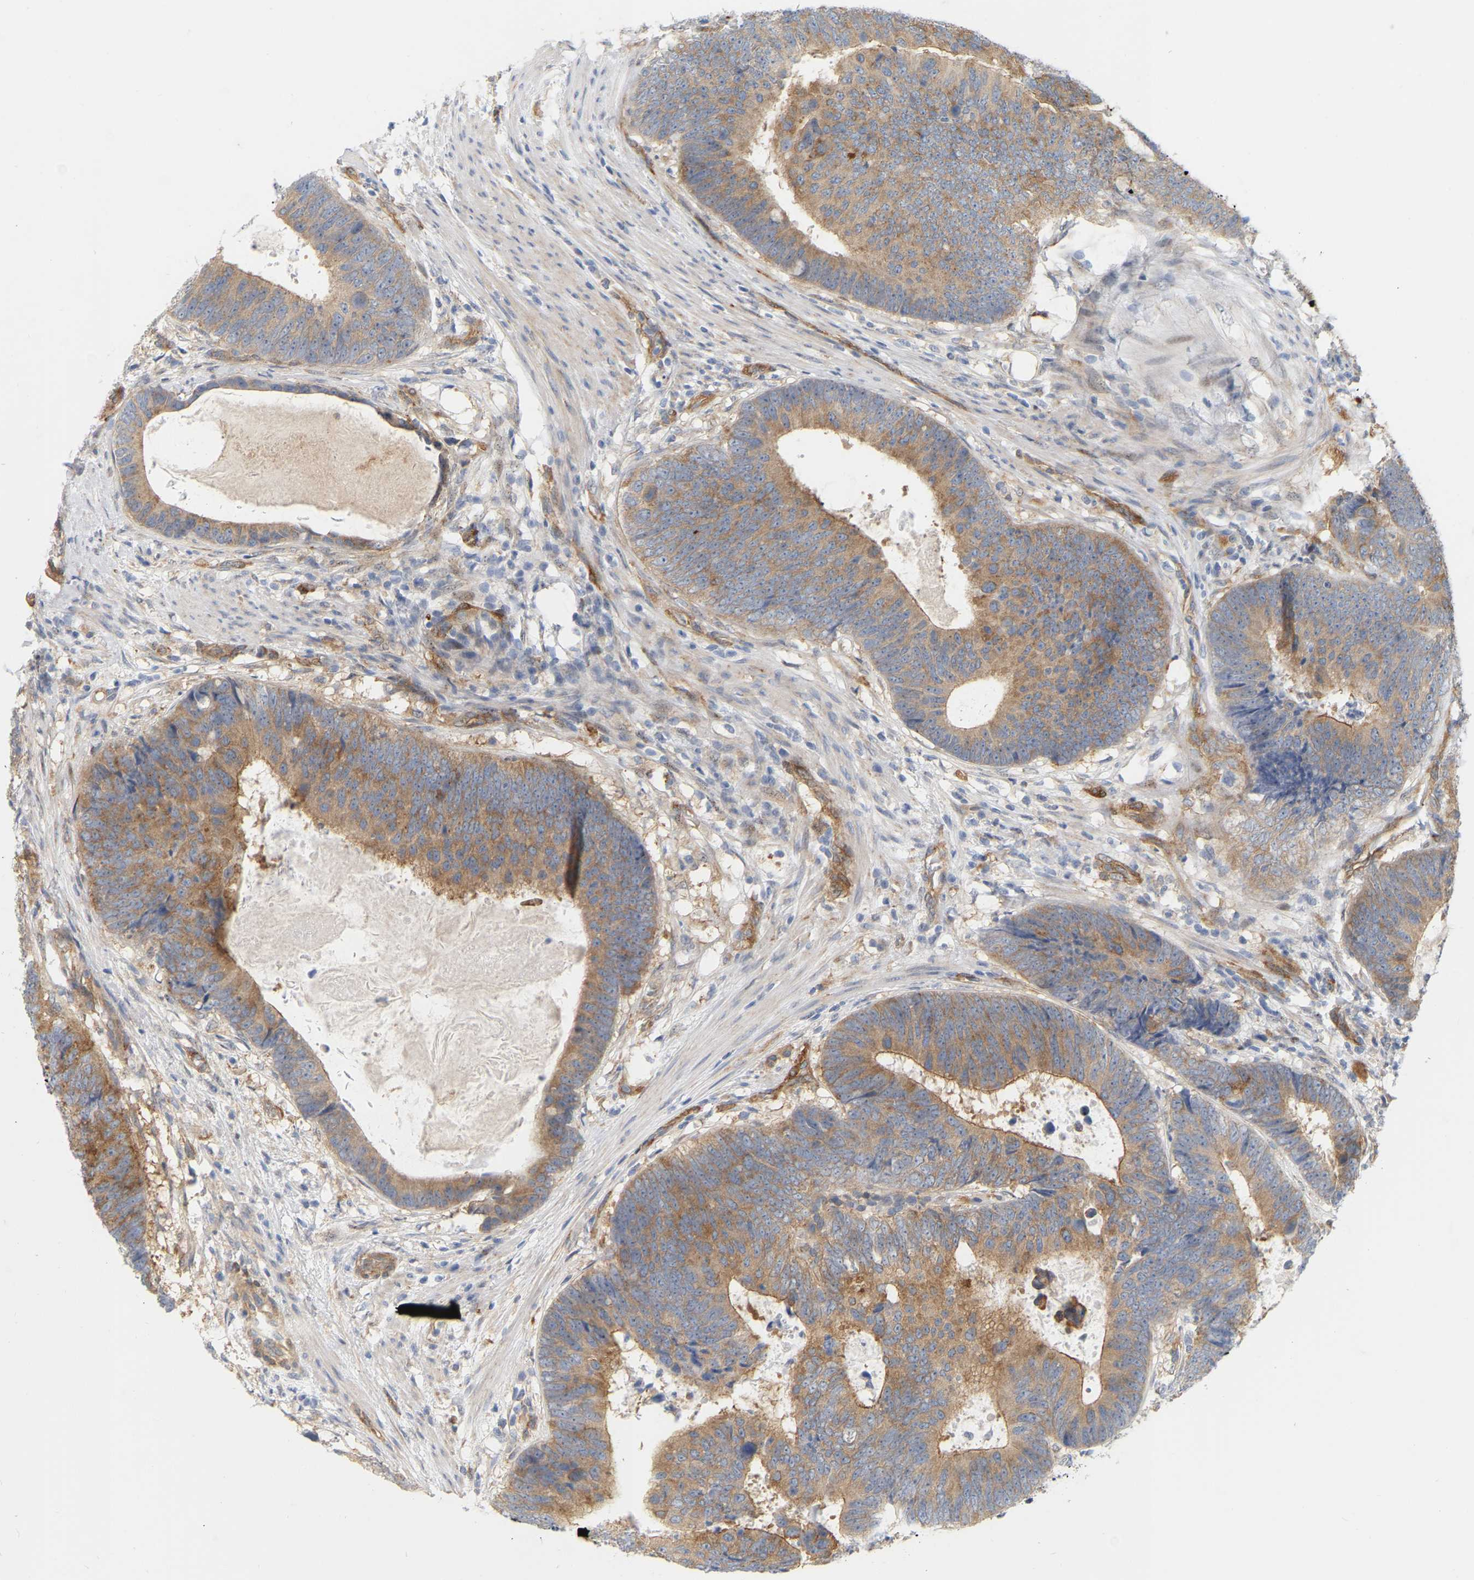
{"staining": {"intensity": "moderate", "quantity": ">75%", "location": "cytoplasmic/membranous"}, "tissue": "colorectal cancer", "cell_type": "Tumor cells", "image_type": "cancer", "snomed": [{"axis": "morphology", "description": "Adenocarcinoma, NOS"}, {"axis": "topography", "description": "Colon"}], "caption": "Immunohistochemical staining of human adenocarcinoma (colorectal) demonstrates moderate cytoplasmic/membranous protein staining in approximately >75% of tumor cells. The staining is performed using DAB brown chromogen to label protein expression. The nuclei are counter-stained blue using hematoxylin.", "gene": "RAPH1", "patient": {"sex": "male", "age": 56}}